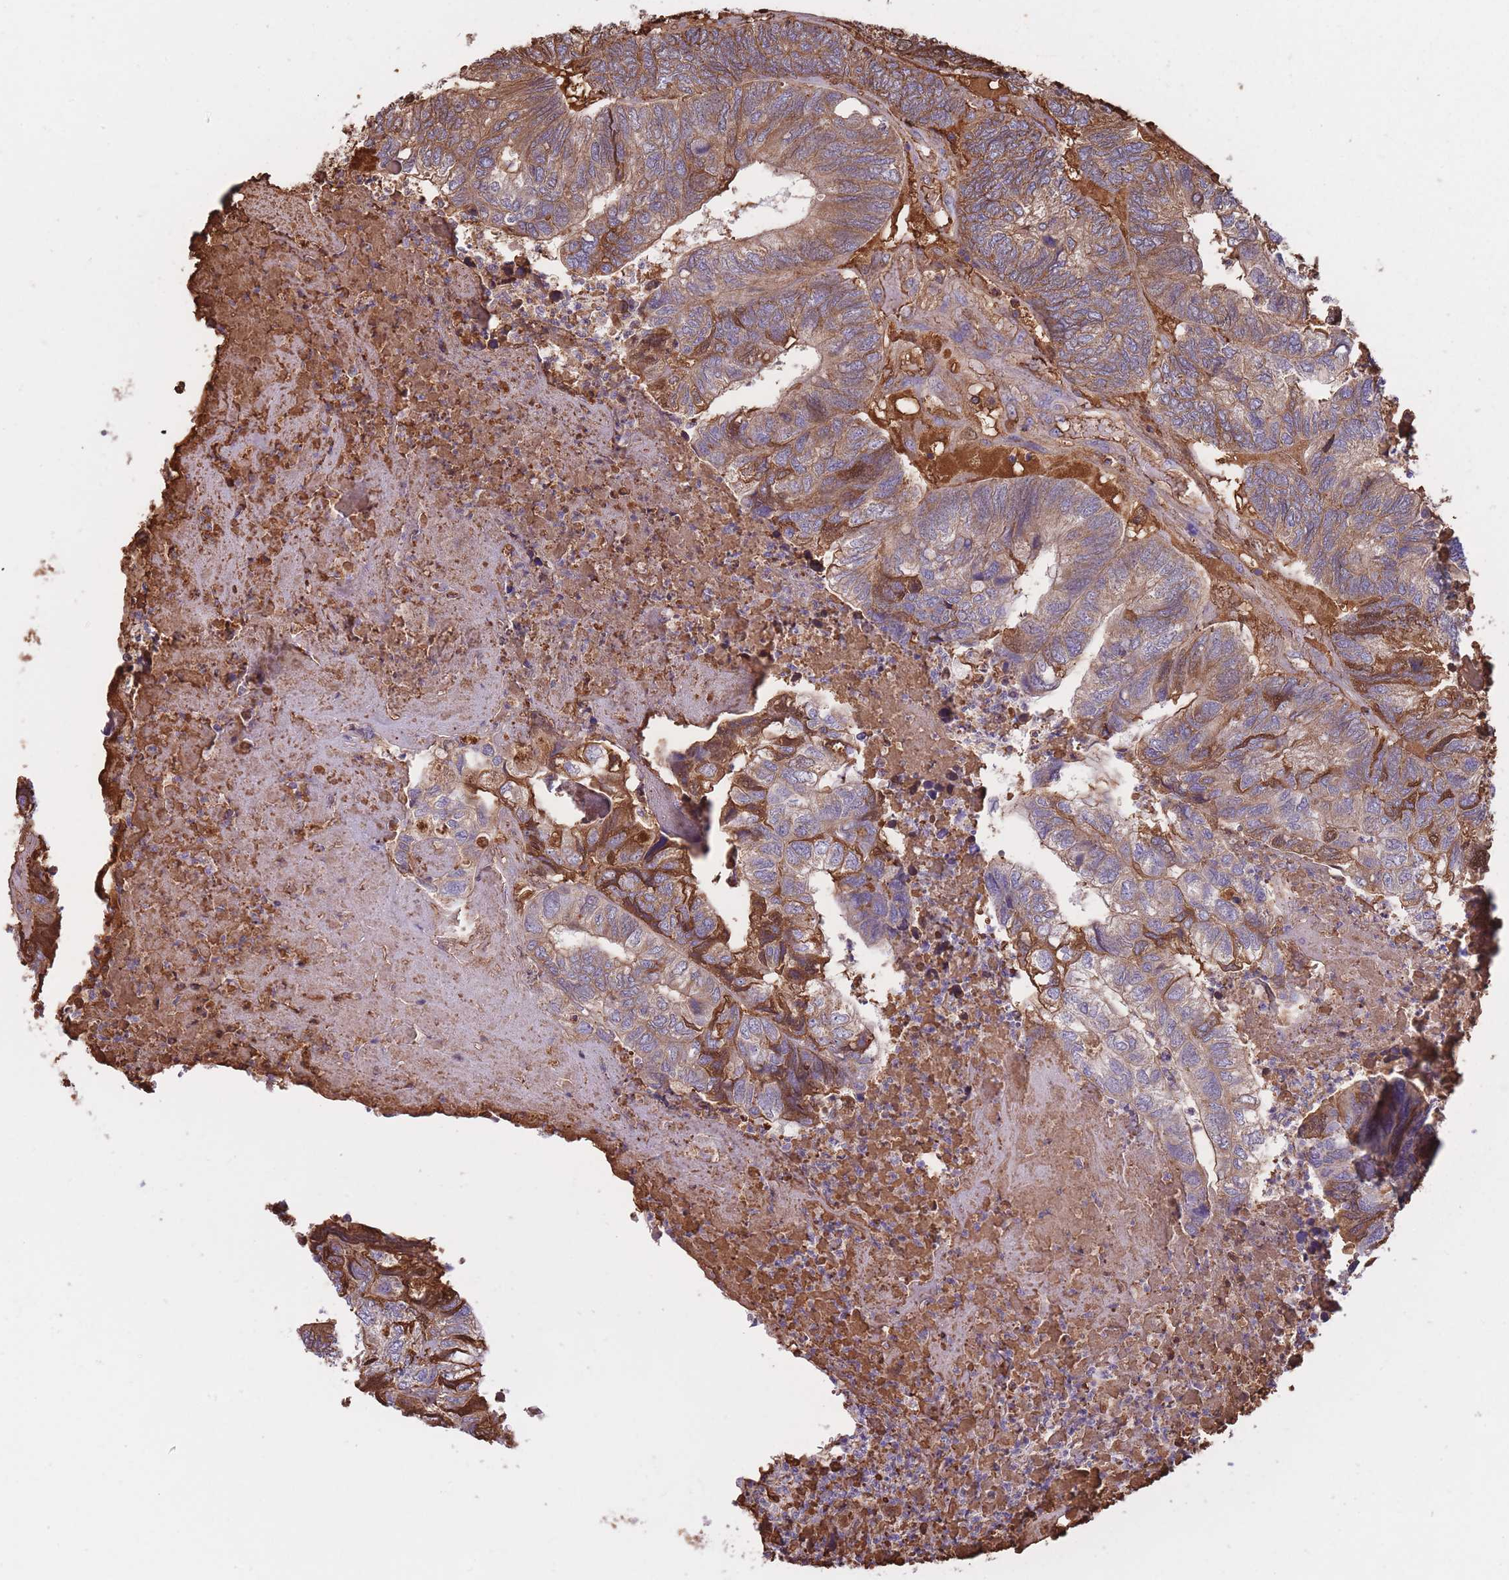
{"staining": {"intensity": "moderate", "quantity": "25%-75%", "location": "cytoplasmic/membranous"}, "tissue": "colorectal cancer", "cell_type": "Tumor cells", "image_type": "cancer", "snomed": [{"axis": "morphology", "description": "Adenocarcinoma, NOS"}, {"axis": "topography", "description": "Colon"}], "caption": "This is an image of immunohistochemistry staining of adenocarcinoma (colorectal), which shows moderate positivity in the cytoplasmic/membranous of tumor cells.", "gene": "KAT2A", "patient": {"sex": "female", "age": 67}}